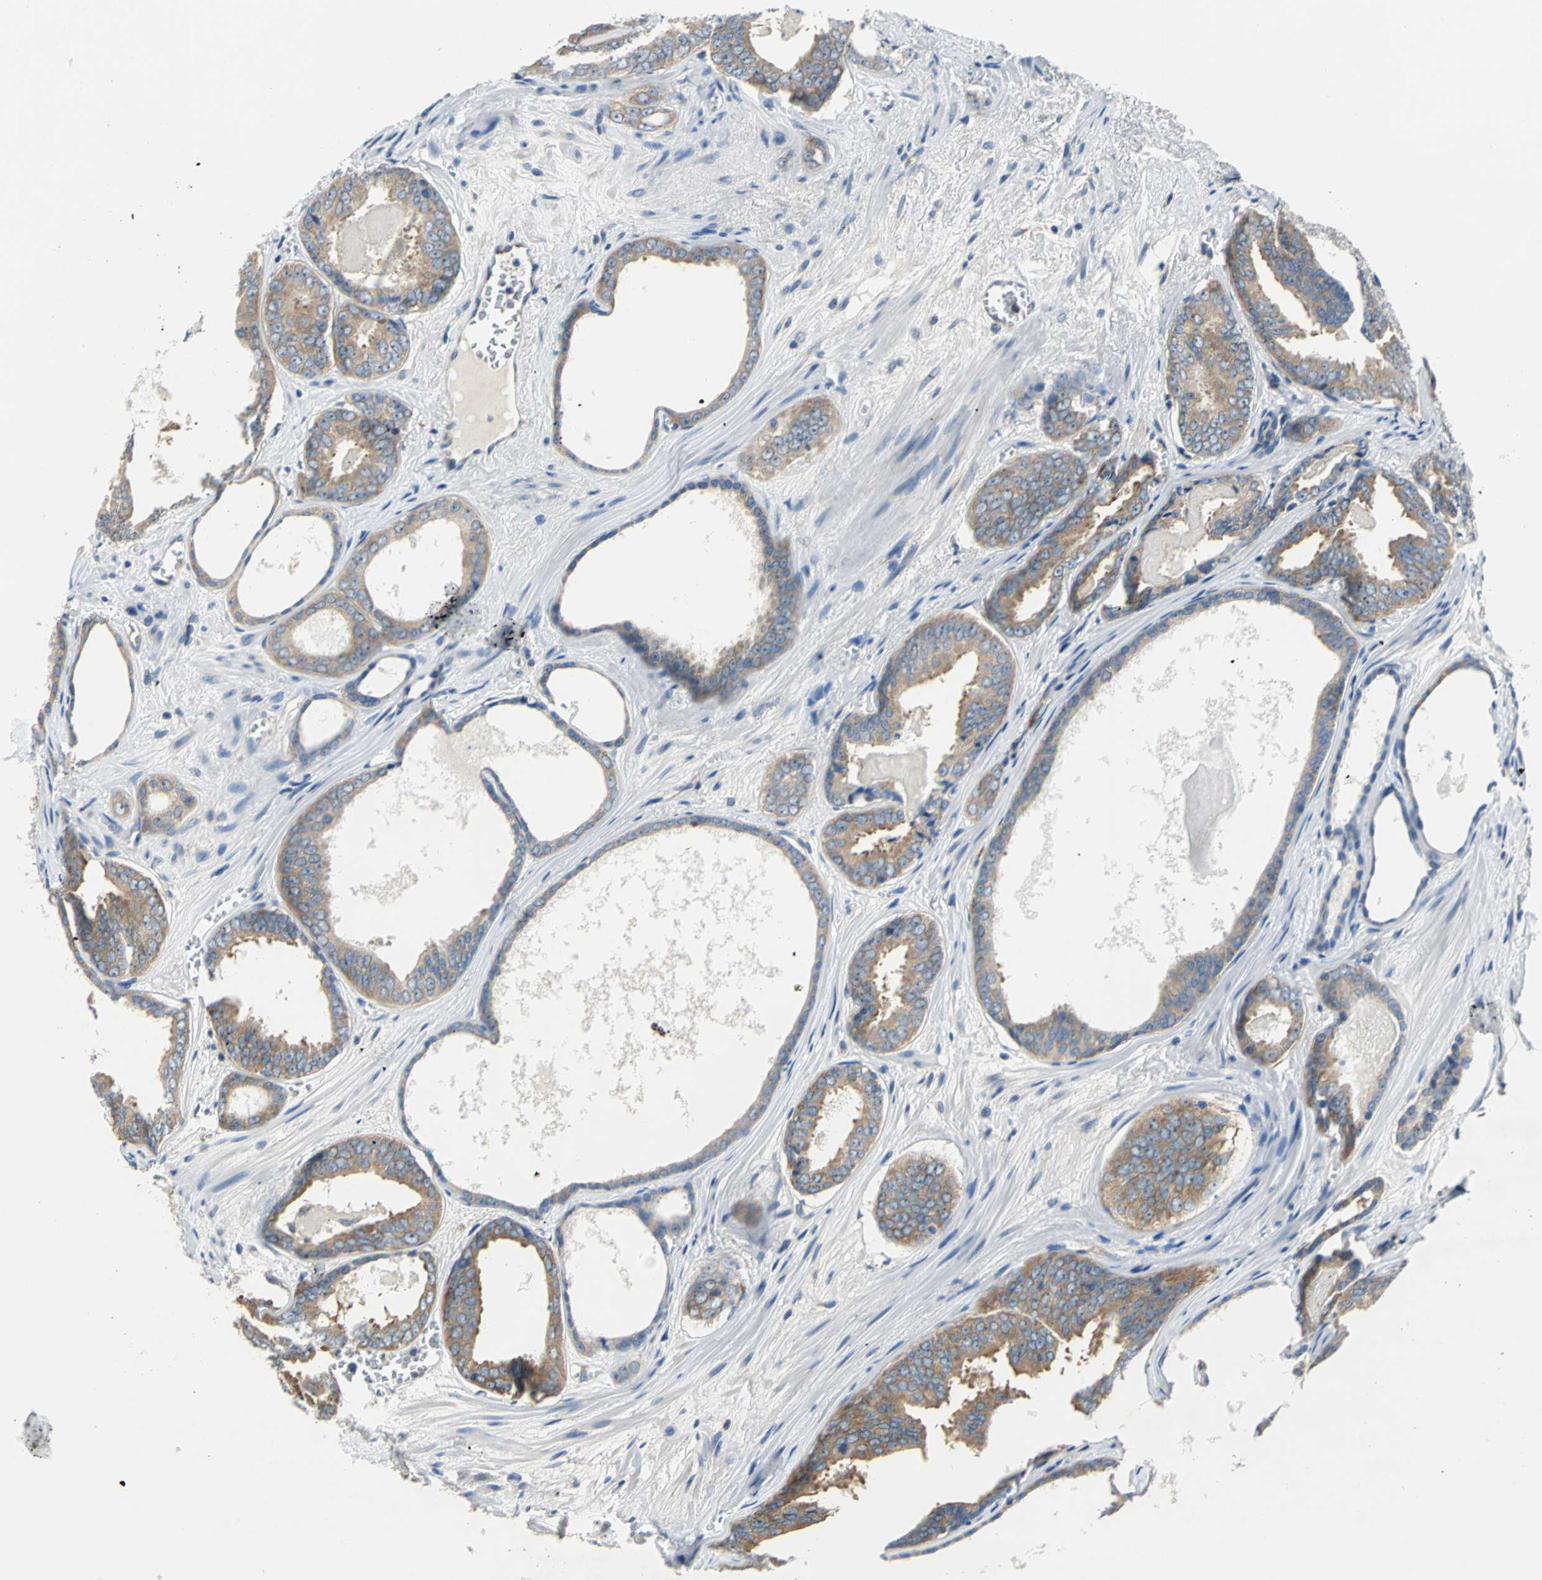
{"staining": {"intensity": "moderate", "quantity": ">75%", "location": "cytoplasmic/membranous"}, "tissue": "prostate cancer", "cell_type": "Tumor cells", "image_type": "cancer", "snomed": [{"axis": "morphology", "description": "Adenocarcinoma, Medium grade"}, {"axis": "topography", "description": "Prostate"}], "caption": "This photomicrograph reveals IHC staining of prostate adenocarcinoma (medium-grade), with medium moderate cytoplasmic/membranous positivity in approximately >75% of tumor cells.", "gene": "TRIM25", "patient": {"sex": "male", "age": 79}}